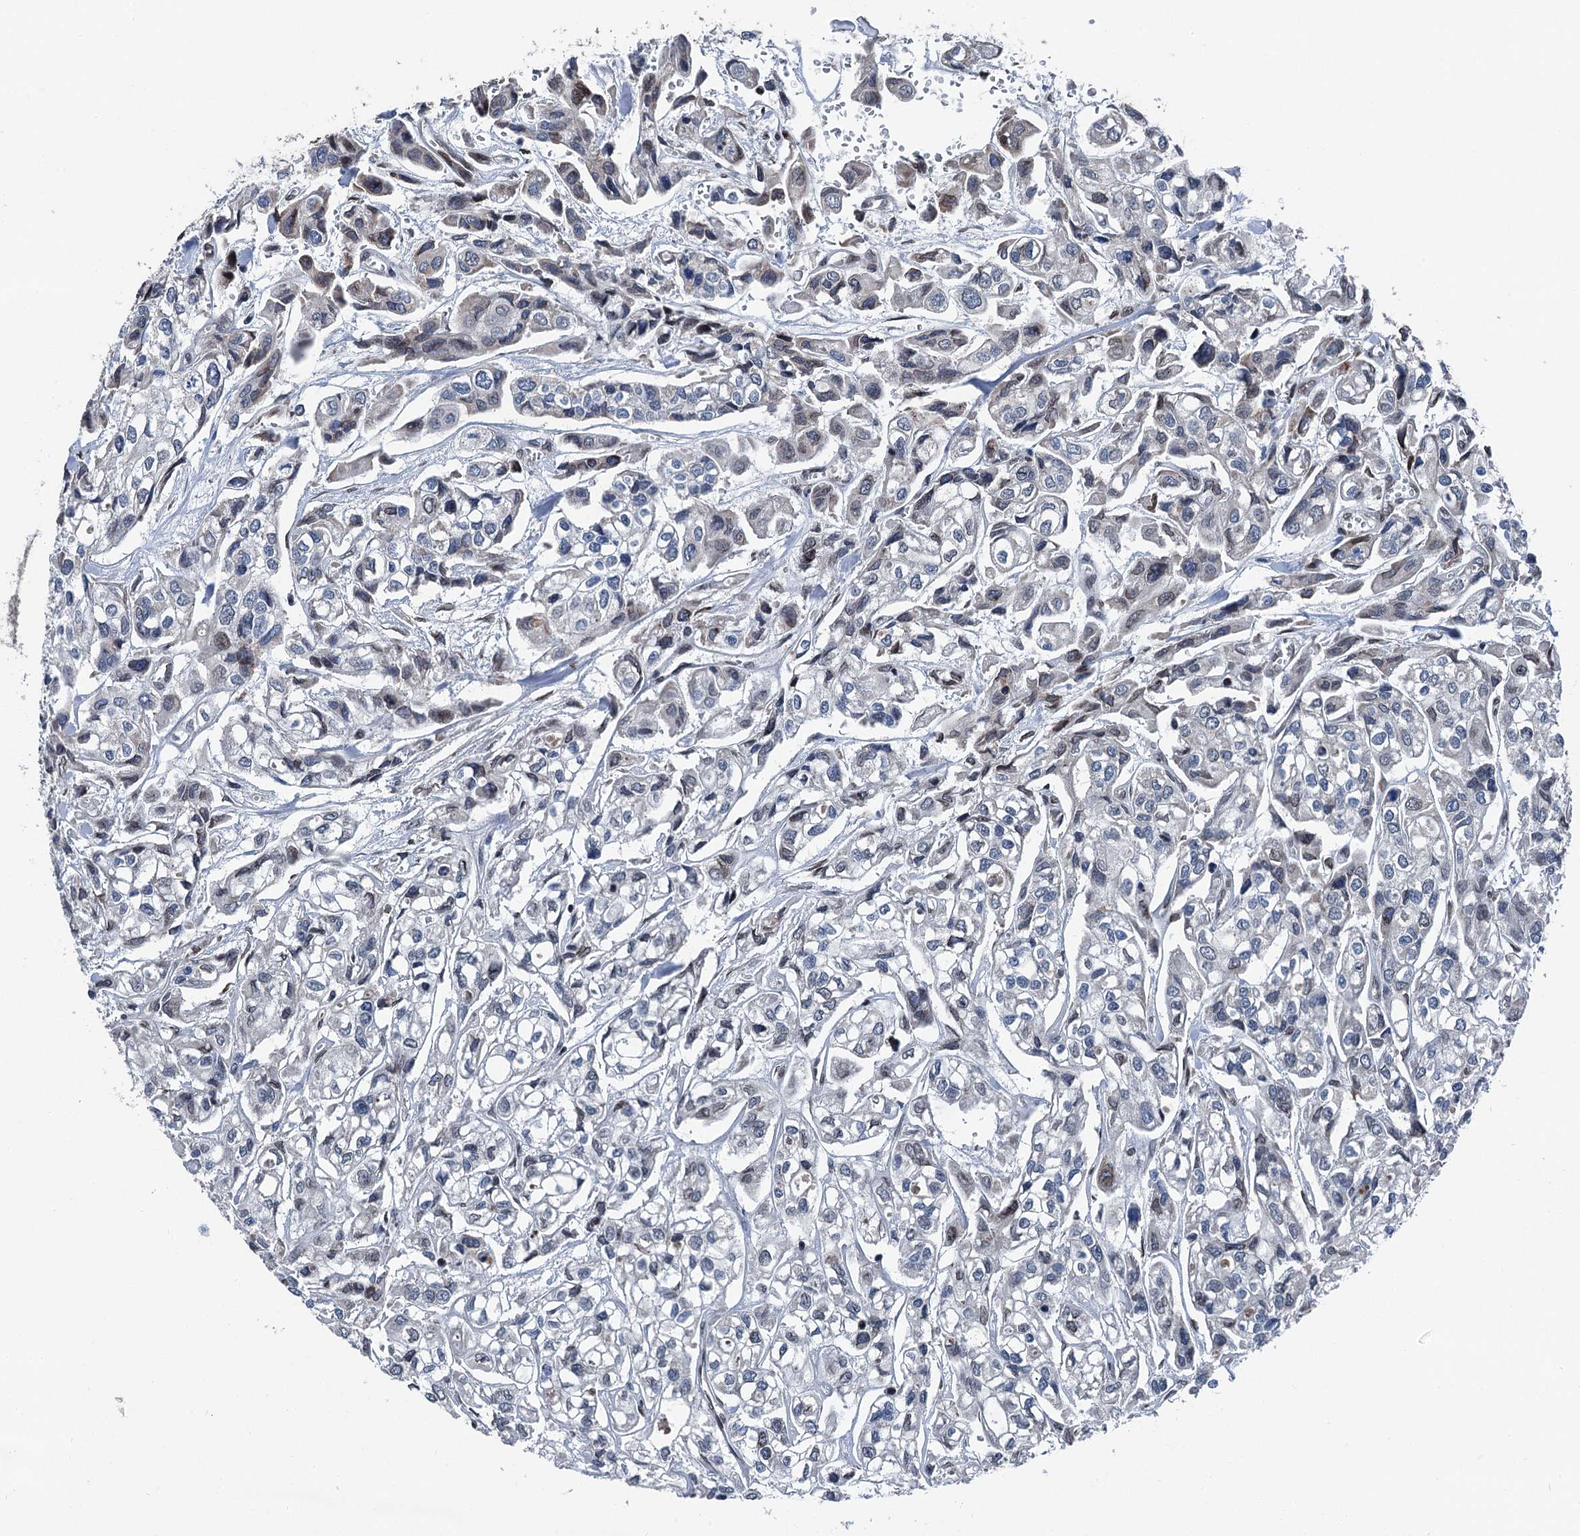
{"staining": {"intensity": "moderate", "quantity": "<25%", "location": "cytoplasmic/membranous"}, "tissue": "urothelial cancer", "cell_type": "Tumor cells", "image_type": "cancer", "snomed": [{"axis": "morphology", "description": "Urothelial carcinoma, High grade"}, {"axis": "topography", "description": "Urinary bladder"}], "caption": "Urothelial cancer stained with immunohistochemistry shows moderate cytoplasmic/membranous staining in approximately <25% of tumor cells.", "gene": "MRPL14", "patient": {"sex": "male", "age": 67}}